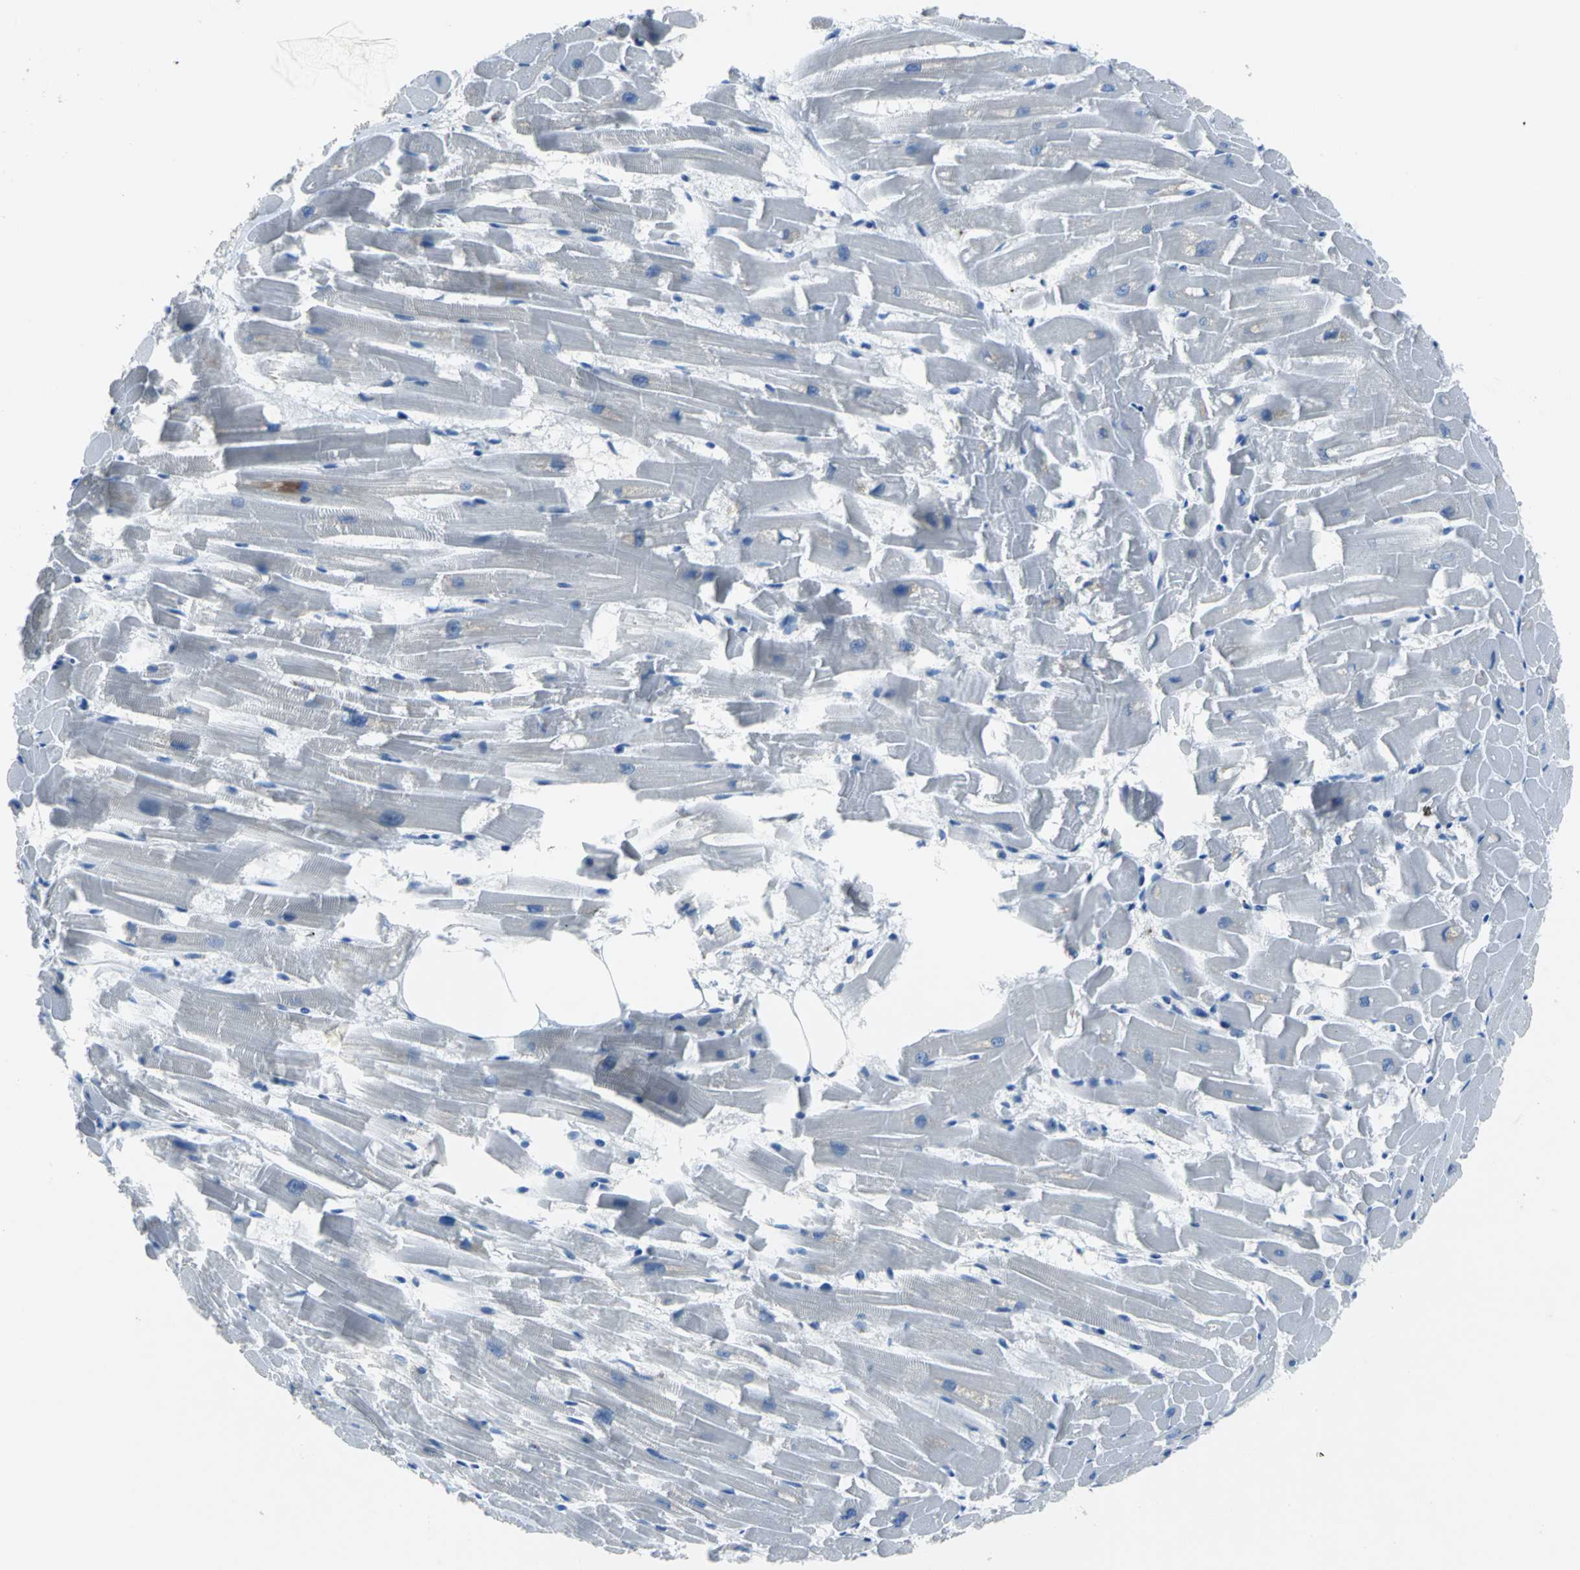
{"staining": {"intensity": "negative", "quantity": "none", "location": "none"}, "tissue": "heart muscle", "cell_type": "Cardiomyocytes", "image_type": "normal", "snomed": [{"axis": "morphology", "description": "Normal tissue, NOS"}, {"axis": "topography", "description": "Heart"}], "caption": "Photomicrograph shows no protein expression in cardiomyocytes of unremarkable heart muscle. Brightfield microscopy of immunohistochemistry stained with DAB (brown) and hematoxylin (blue), captured at high magnification.", "gene": "EIF5A", "patient": {"sex": "female", "age": 19}}